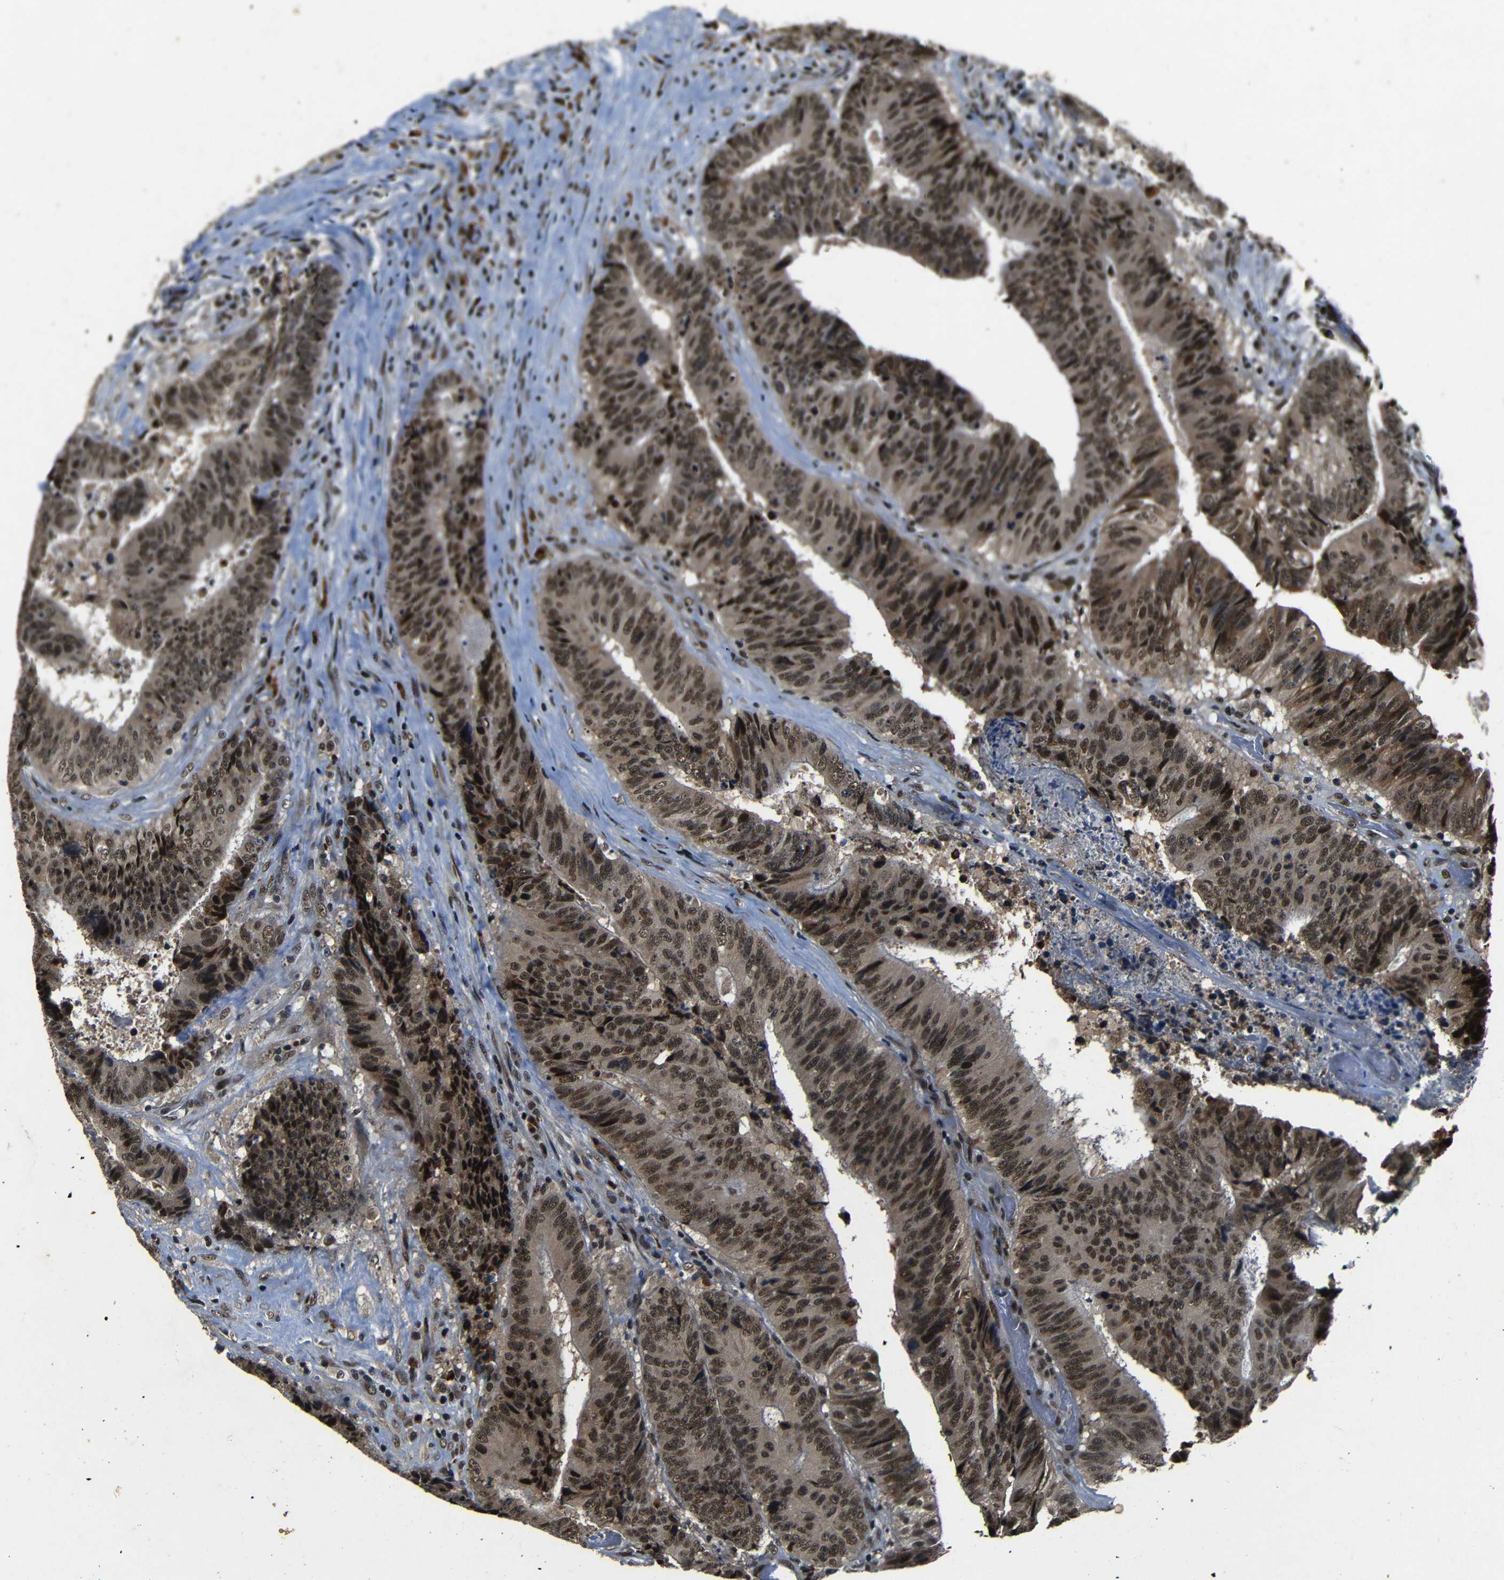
{"staining": {"intensity": "moderate", "quantity": ">75%", "location": "cytoplasmic/membranous,nuclear"}, "tissue": "colorectal cancer", "cell_type": "Tumor cells", "image_type": "cancer", "snomed": [{"axis": "morphology", "description": "Adenocarcinoma, NOS"}, {"axis": "topography", "description": "Rectum"}], "caption": "Colorectal adenocarcinoma was stained to show a protein in brown. There is medium levels of moderate cytoplasmic/membranous and nuclear positivity in about >75% of tumor cells. (IHC, brightfield microscopy, high magnification).", "gene": "FOXD4", "patient": {"sex": "male", "age": 72}}